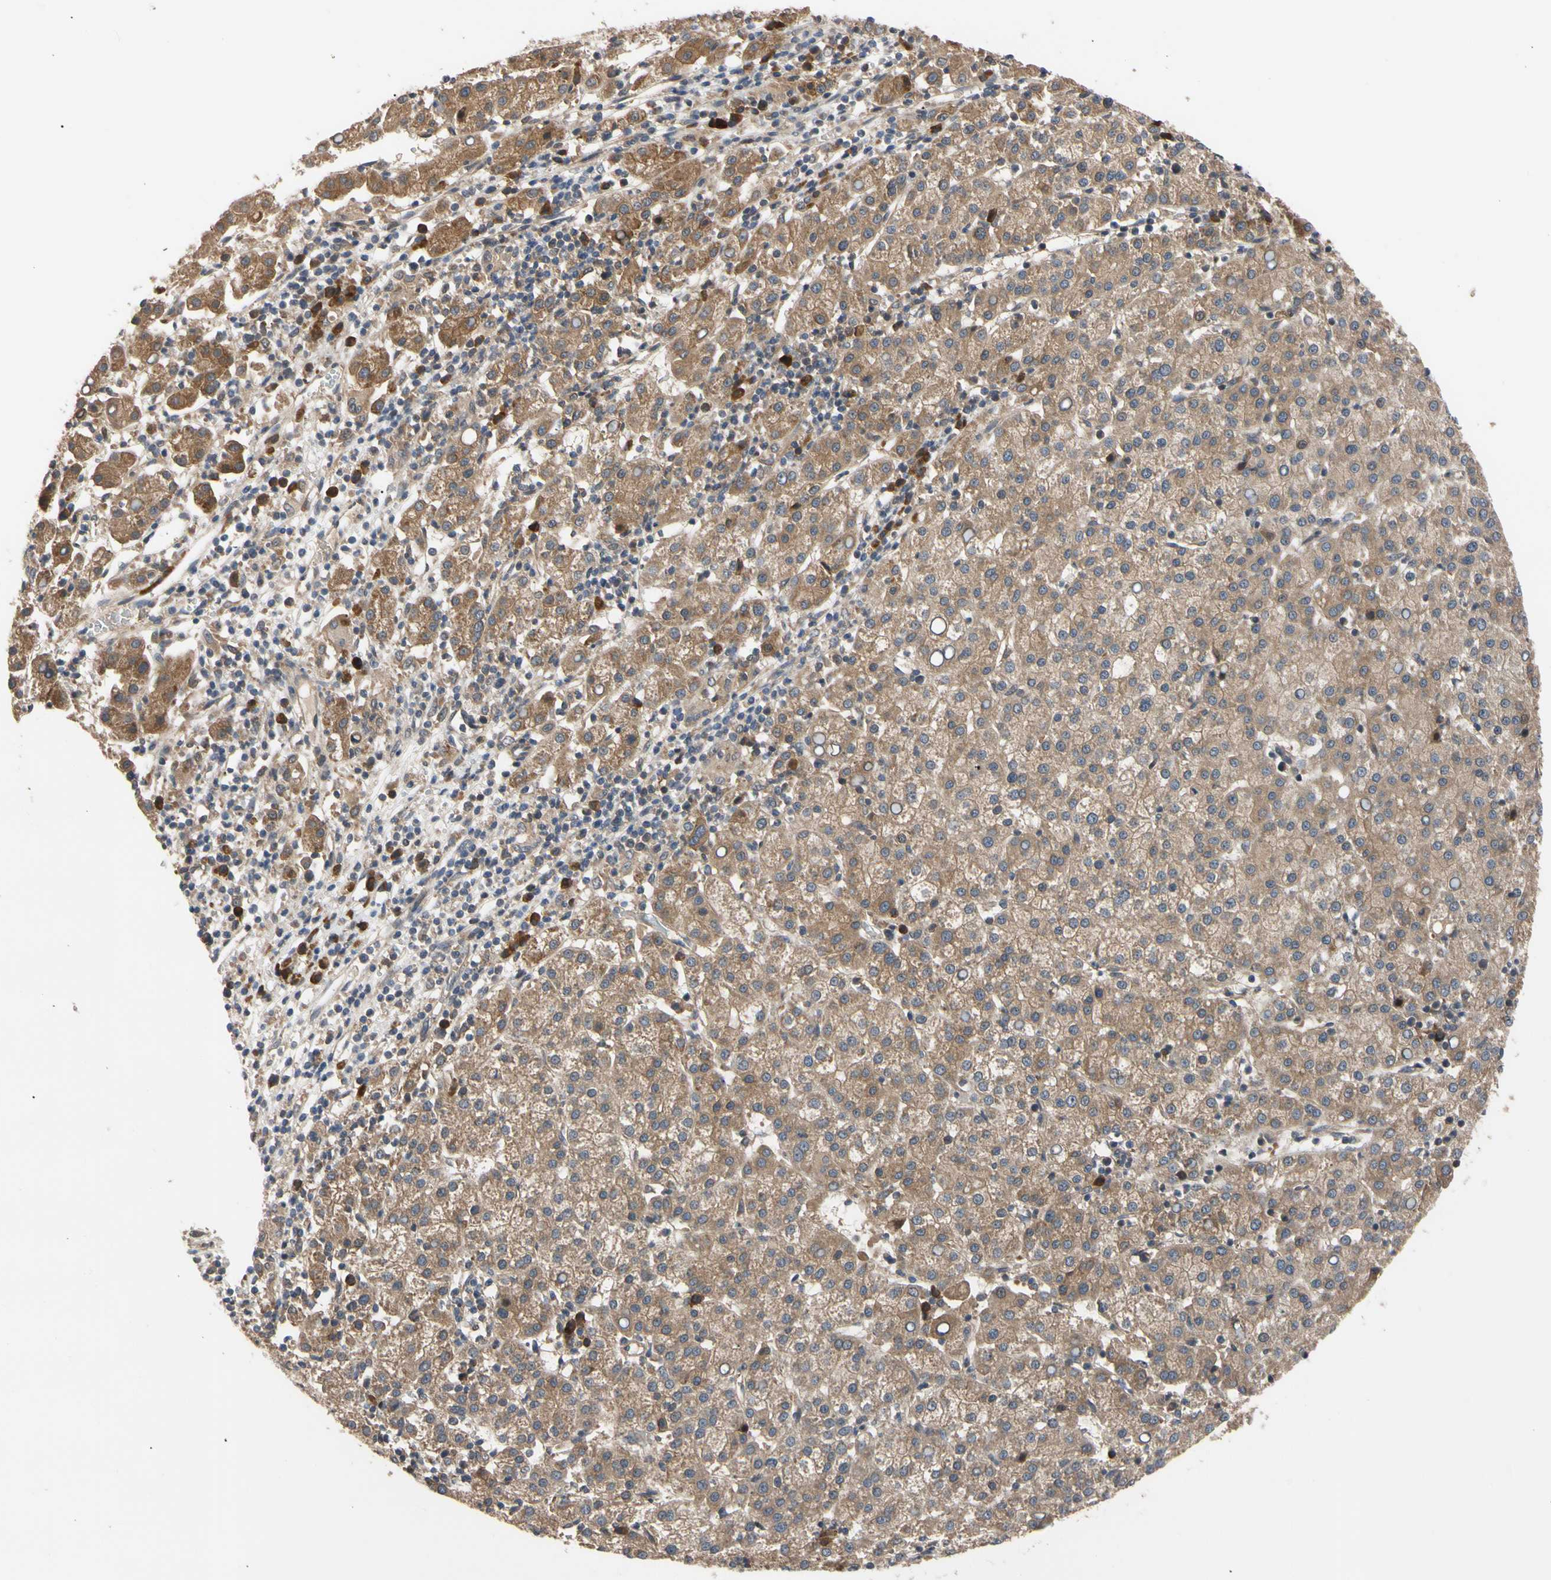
{"staining": {"intensity": "weak", "quantity": ">75%", "location": "cytoplasmic/membranous"}, "tissue": "liver cancer", "cell_type": "Tumor cells", "image_type": "cancer", "snomed": [{"axis": "morphology", "description": "Carcinoma, Hepatocellular, NOS"}, {"axis": "topography", "description": "Liver"}], "caption": "Protein staining of liver cancer tissue displays weak cytoplasmic/membranous staining in about >75% of tumor cells. (DAB (3,3'-diaminobenzidine) = brown stain, brightfield microscopy at high magnification).", "gene": "CYTIP", "patient": {"sex": "female", "age": 58}}